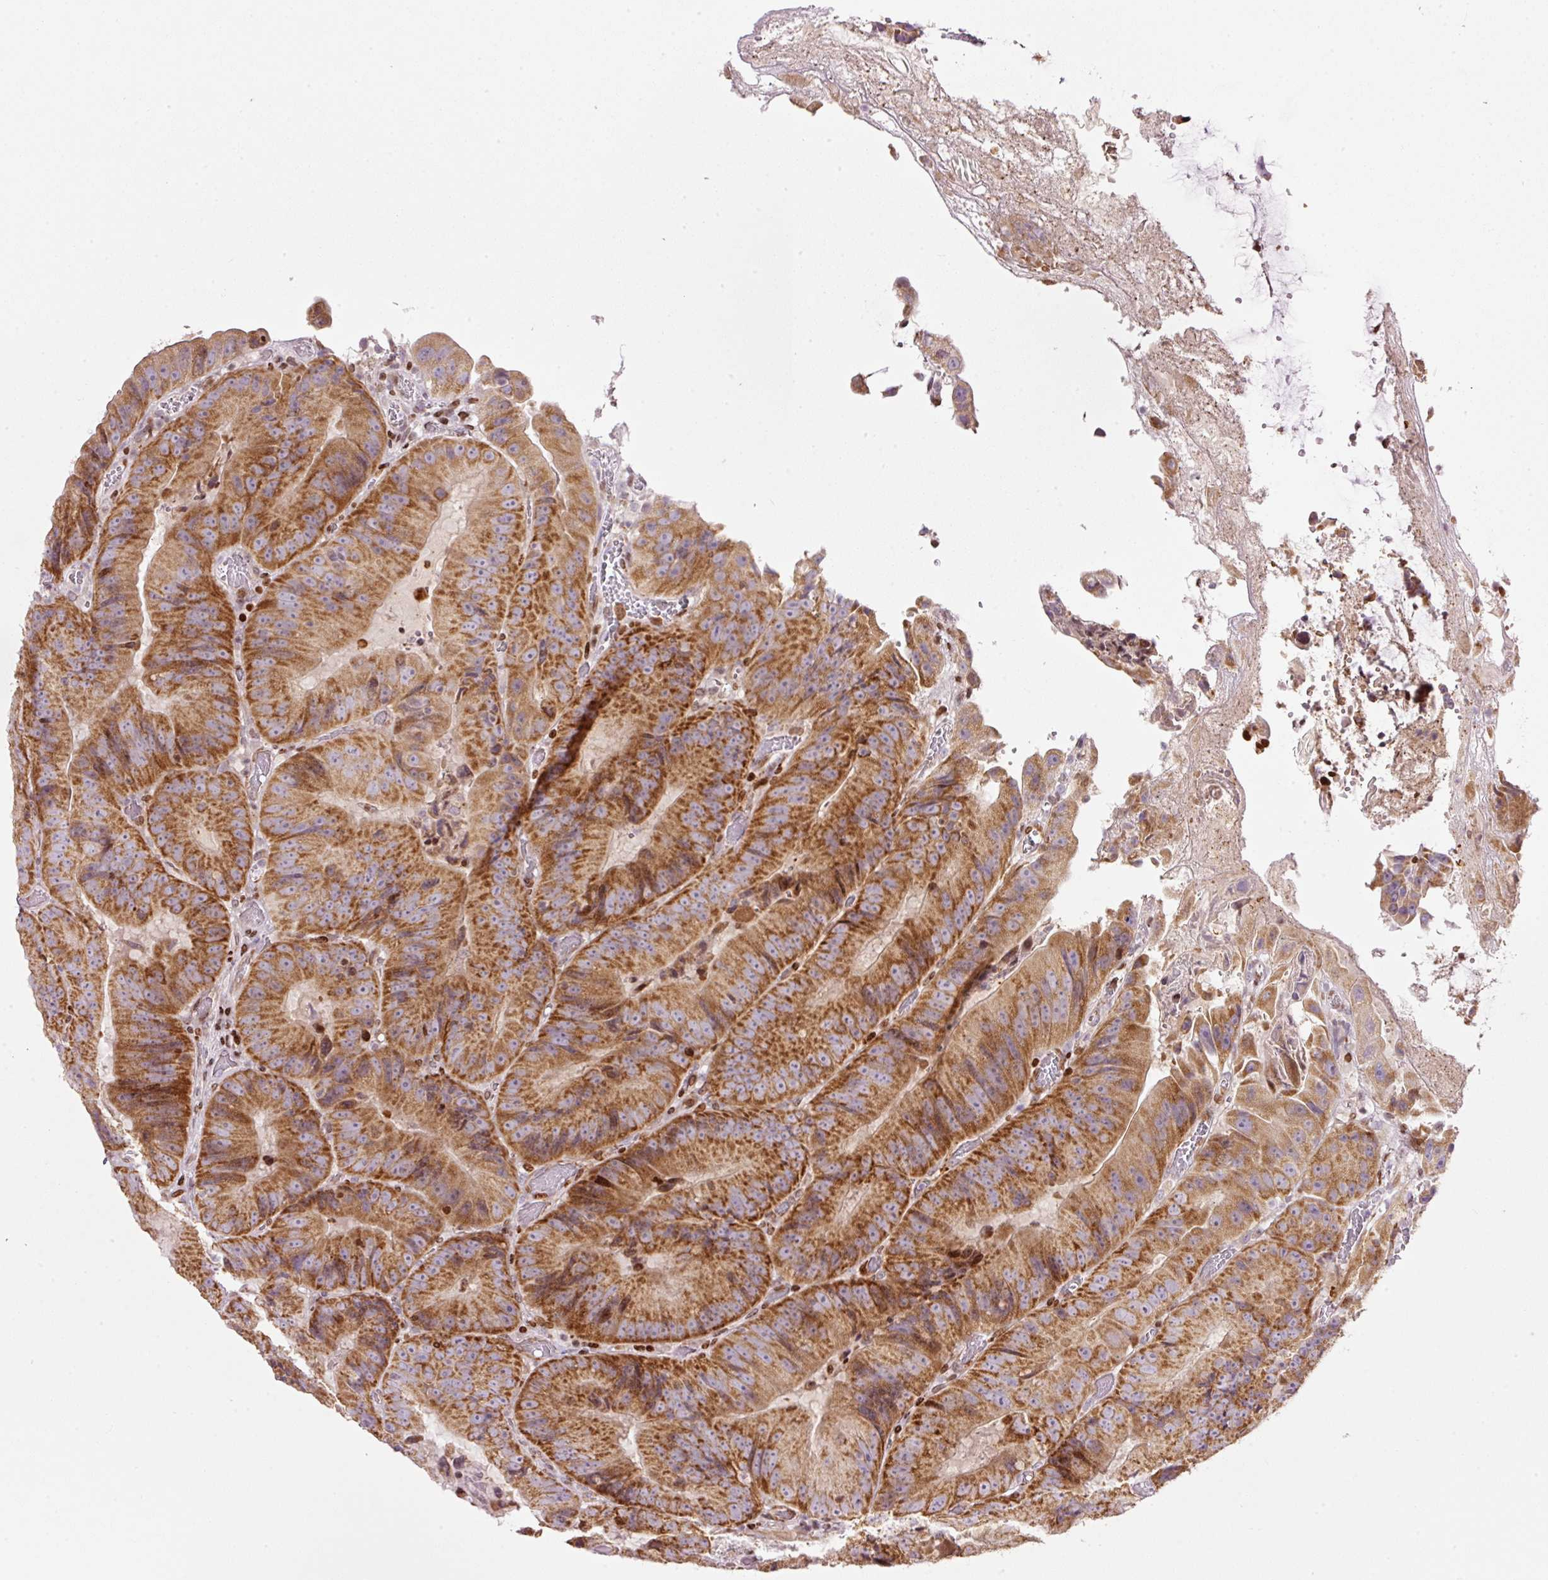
{"staining": {"intensity": "strong", "quantity": ">75%", "location": "cytoplasmic/membranous"}, "tissue": "colorectal cancer", "cell_type": "Tumor cells", "image_type": "cancer", "snomed": [{"axis": "morphology", "description": "Adenocarcinoma, NOS"}, {"axis": "topography", "description": "Colon"}], "caption": "There is high levels of strong cytoplasmic/membranous positivity in tumor cells of colorectal cancer, as demonstrated by immunohistochemical staining (brown color).", "gene": "TMEM8B", "patient": {"sex": "female", "age": 86}}